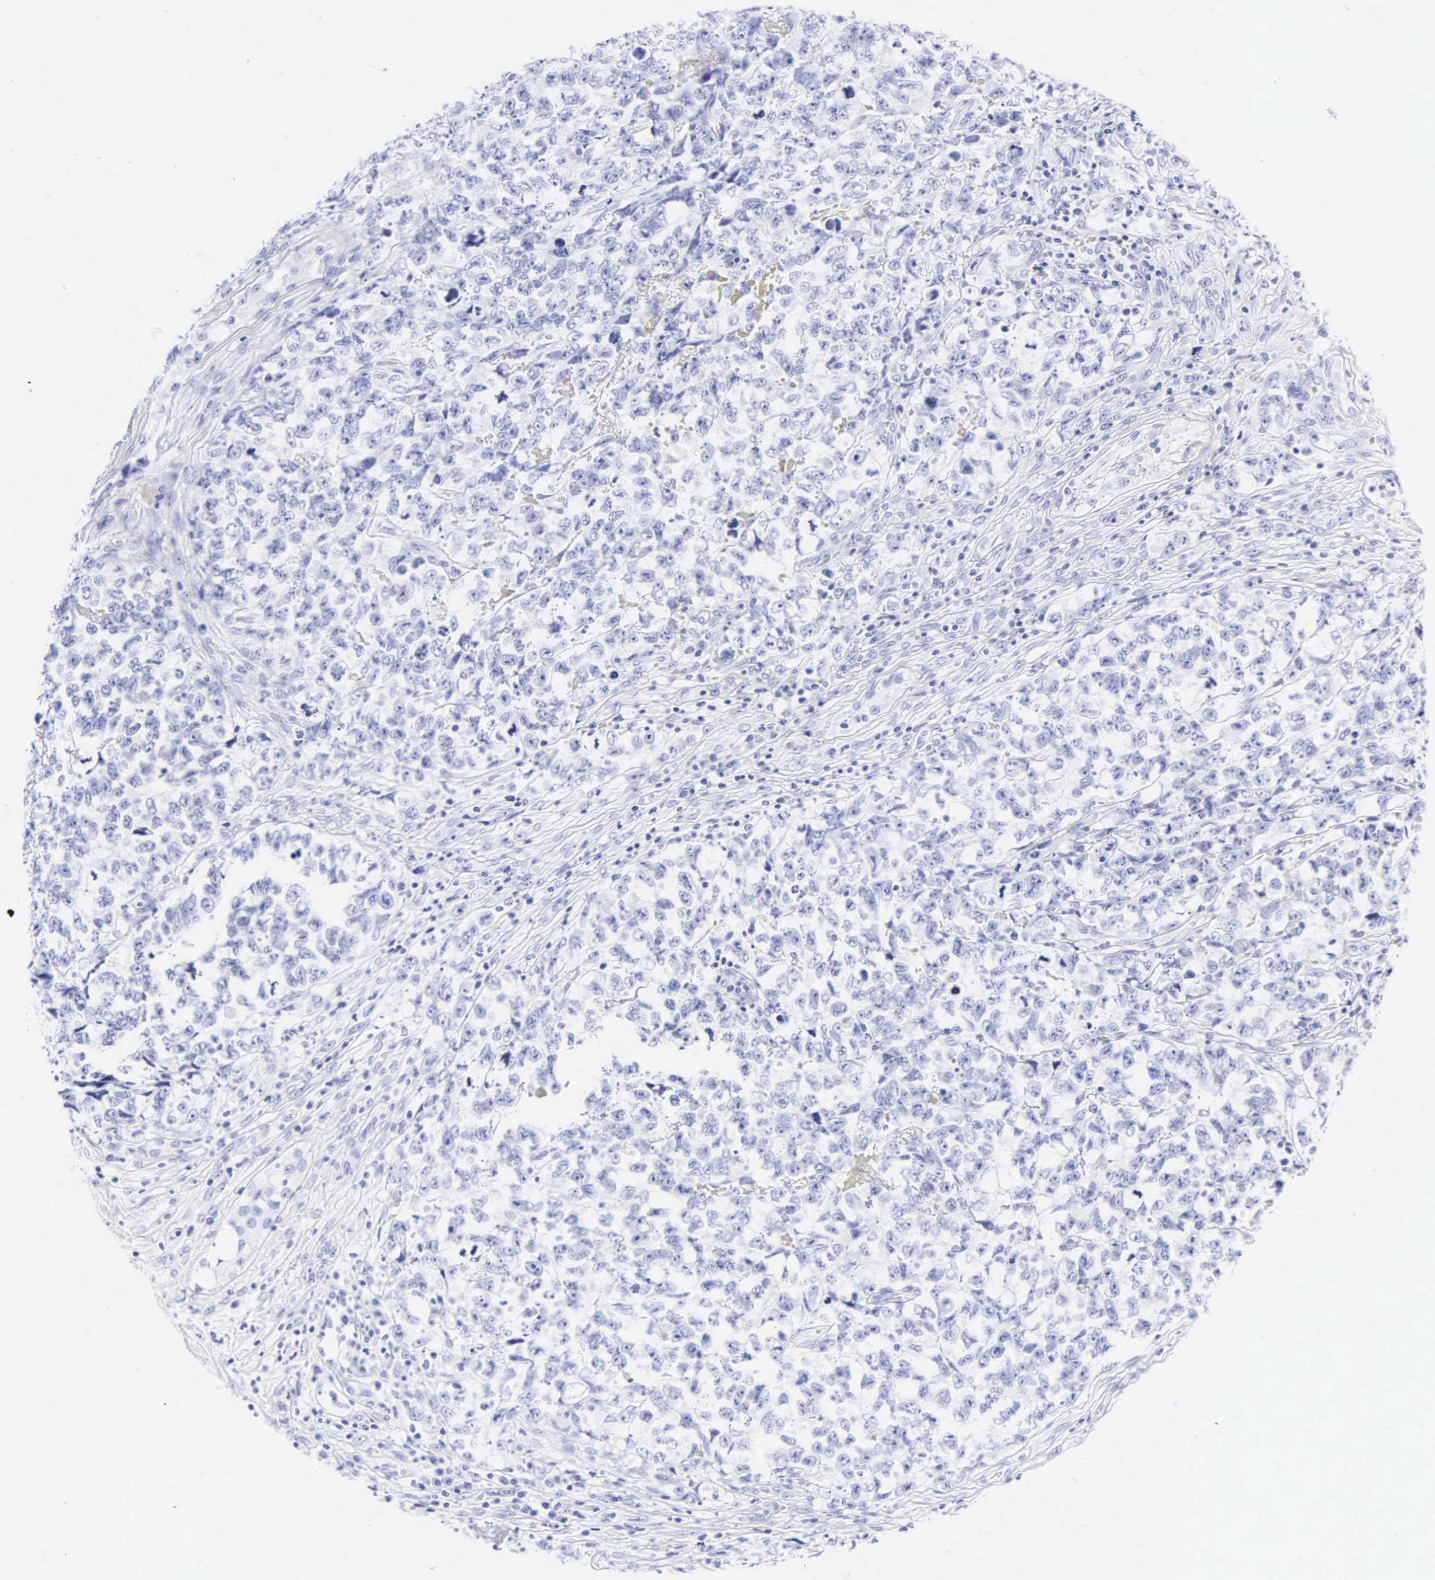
{"staining": {"intensity": "negative", "quantity": "none", "location": "none"}, "tissue": "testis cancer", "cell_type": "Tumor cells", "image_type": "cancer", "snomed": [{"axis": "morphology", "description": "Carcinoma, Embryonal, NOS"}, {"axis": "topography", "description": "Testis"}], "caption": "This photomicrograph is of embryonal carcinoma (testis) stained with IHC to label a protein in brown with the nuclei are counter-stained blue. There is no positivity in tumor cells.", "gene": "CGB3", "patient": {"sex": "male", "age": 31}}